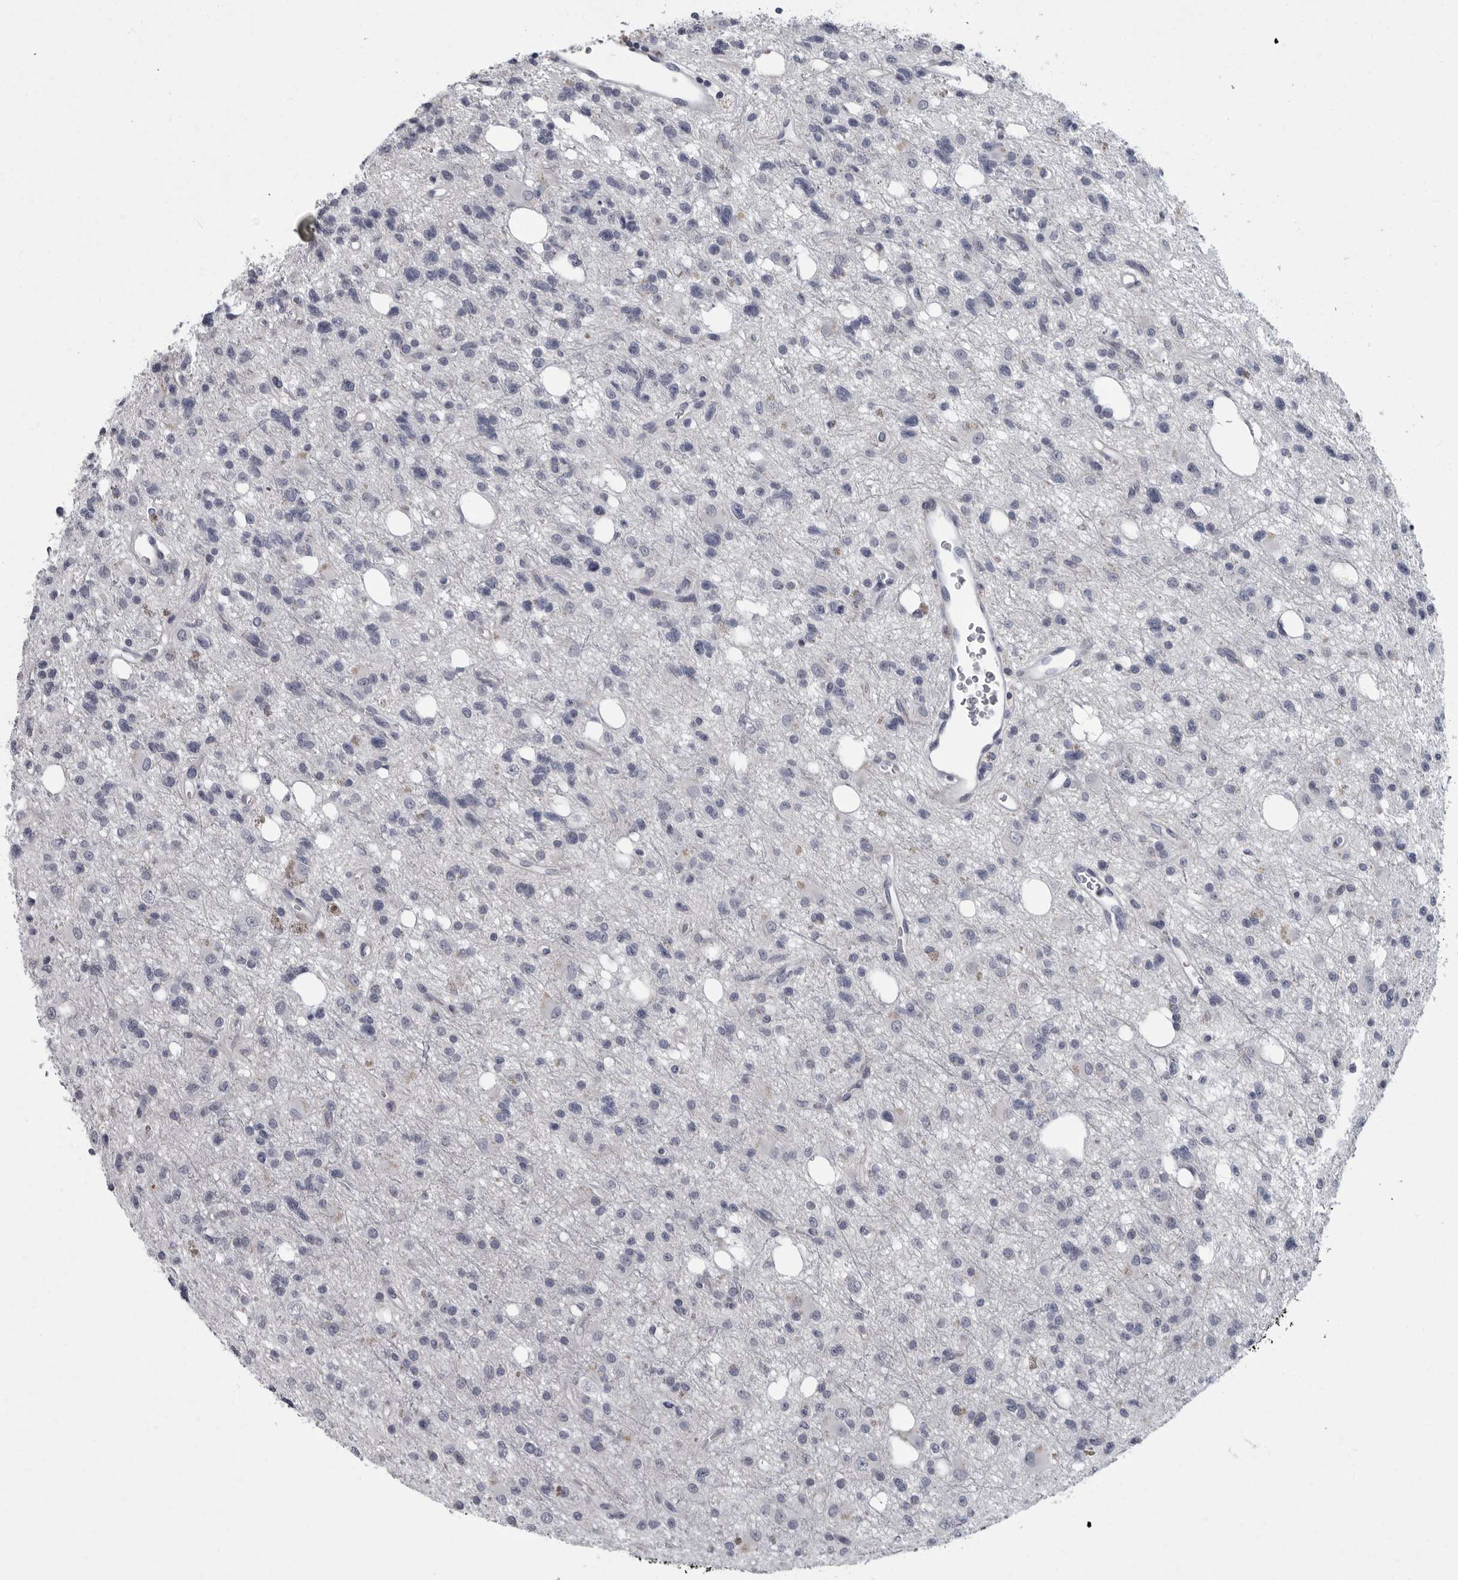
{"staining": {"intensity": "negative", "quantity": "none", "location": "none"}, "tissue": "glioma", "cell_type": "Tumor cells", "image_type": "cancer", "snomed": [{"axis": "morphology", "description": "Glioma, malignant, High grade"}, {"axis": "topography", "description": "Brain"}], "caption": "Human glioma stained for a protein using immunohistochemistry (IHC) exhibits no expression in tumor cells.", "gene": "SLC25A39", "patient": {"sex": "female", "age": 62}}